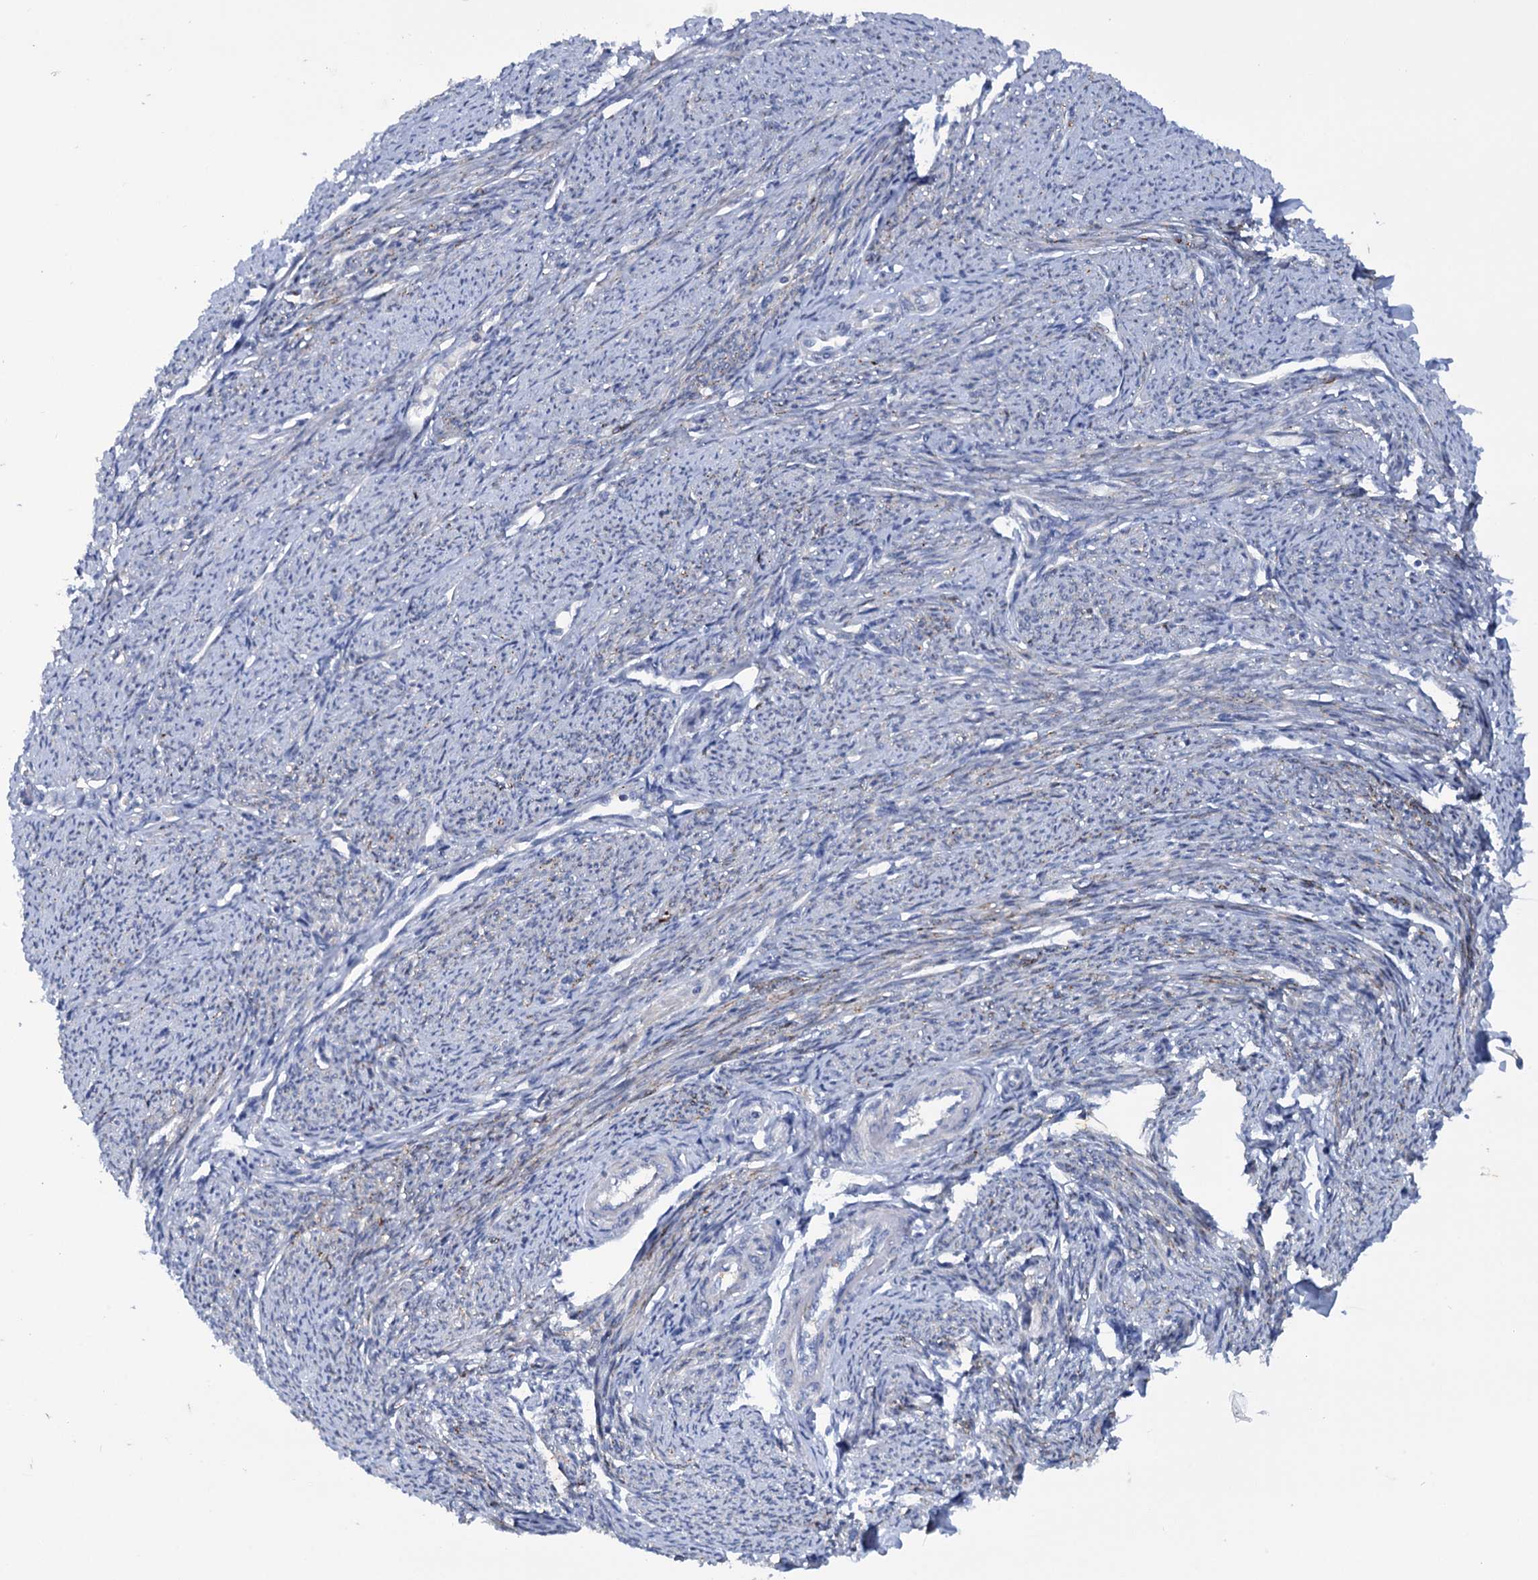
{"staining": {"intensity": "moderate", "quantity": "<25%", "location": "cytoplasmic/membranous"}, "tissue": "smooth muscle", "cell_type": "Smooth muscle cells", "image_type": "normal", "snomed": [{"axis": "morphology", "description": "Normal tissue, NOS"}, {"axis": "topography", "description": "Smooth muscle"}, {"axis": "topography", "description": "Uterus"}], "caption": "IHC staining of normal smooth muscle, which exhibits low levels of moderate cytoplasmic/membranous positivity in about <25% of smooth muscle cells indicating moderate cytoplasmic/membranous protein staining. The staining was performed using DAB (3,3'-diaminobenzidine) (brown) for protein detection and nuclei were counterstained in hematoxylin (blue).", "gene": "MID1IP1", "patient": {"sex": "female", "age": 59}}